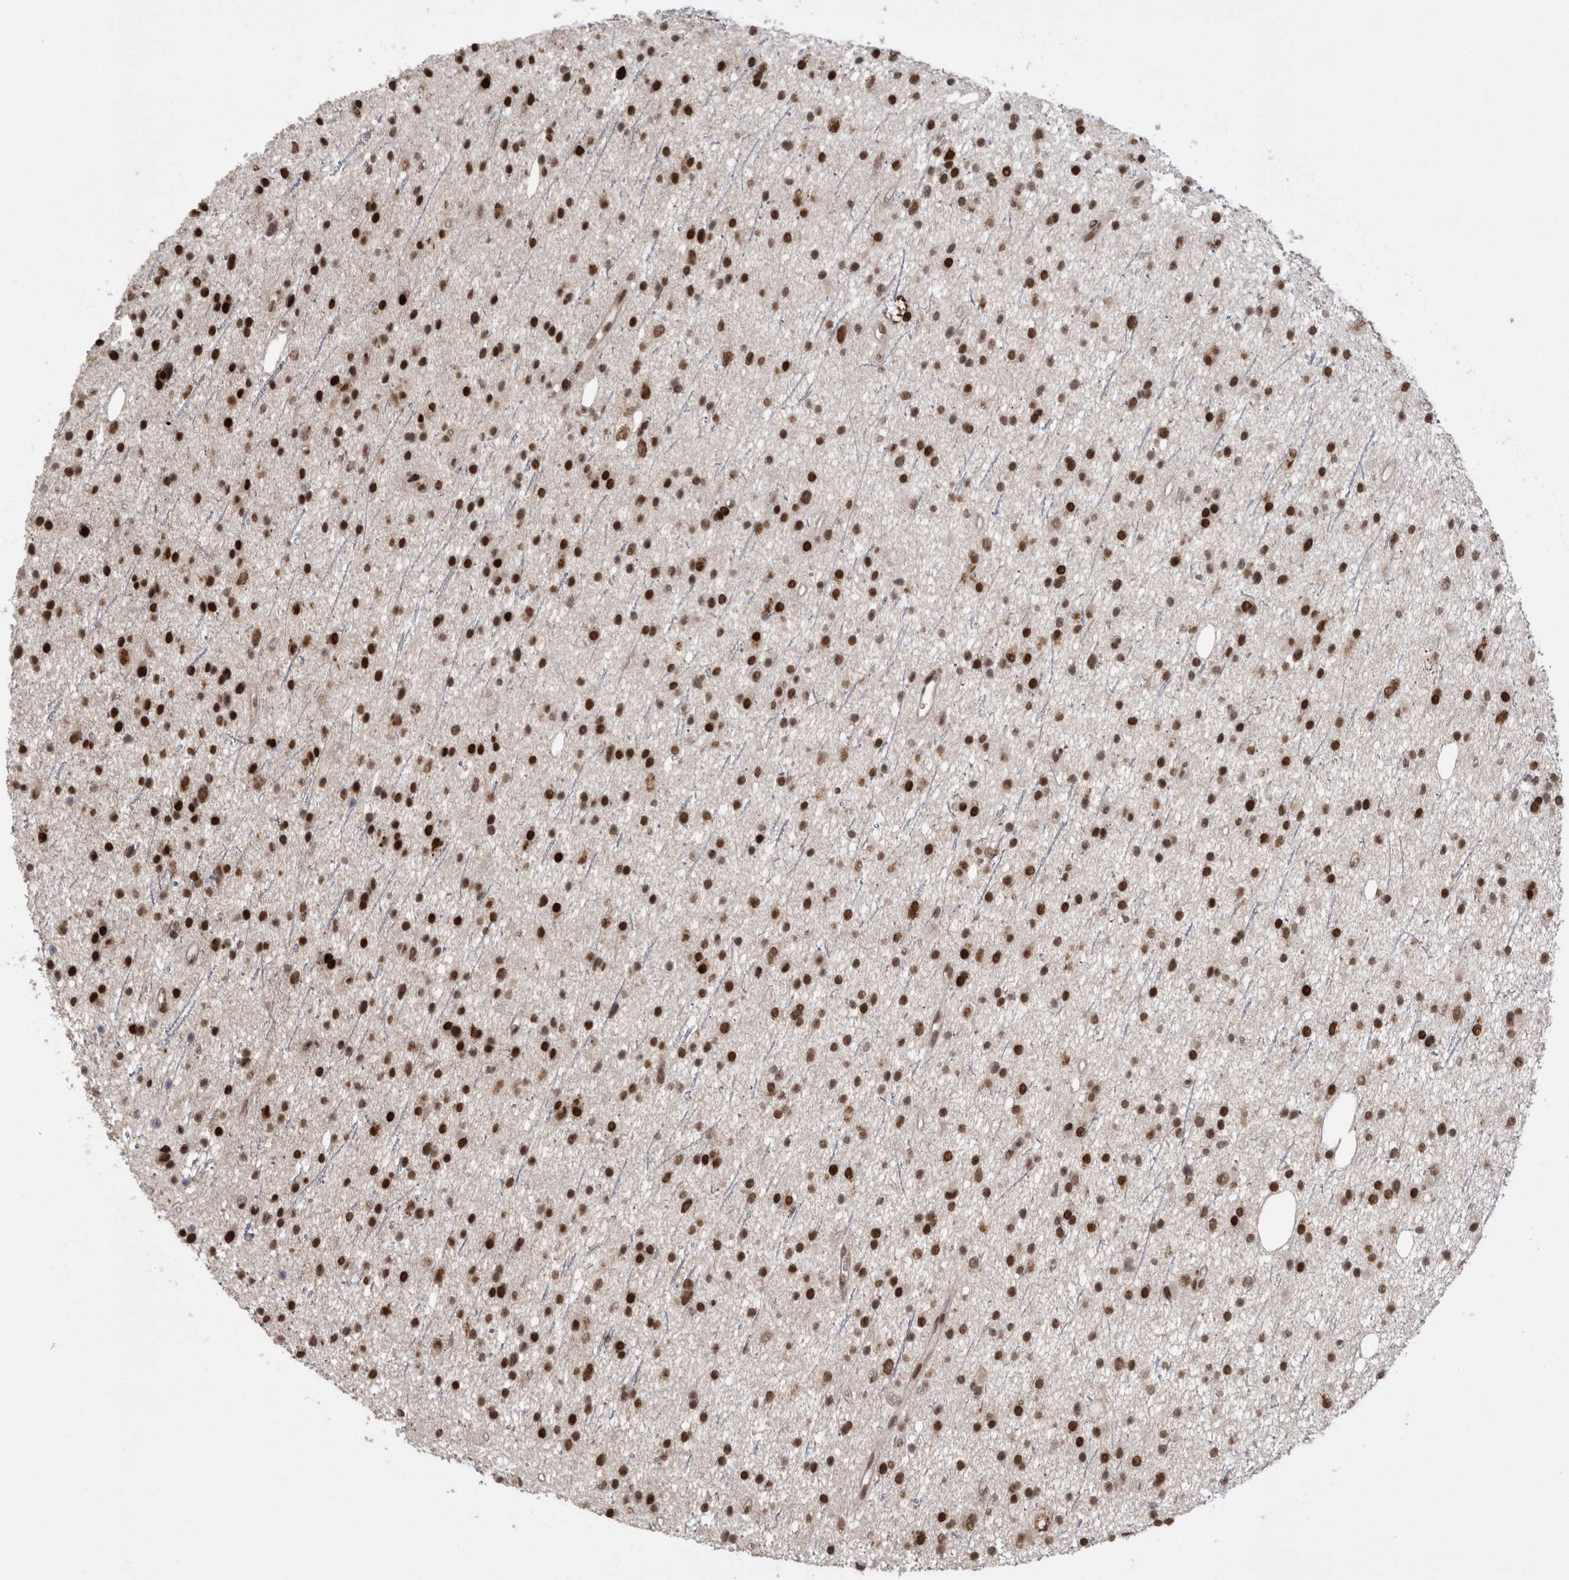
{"staining": {"intensity": "strong", "quantity": ">75%", "location": "nuclear"}, "tissue": "glioma", "cell_type": "Tumor cells", "image_type": "cancer", "snomed": [{"axis": "morphology", "description": "Glioma, malignant, Low grade"}, {"axis": "topography", "description": "Cerebral cortex"}], "caption": "Protein expression analysis of human low-grade glioma (malignant) reveals strong nuclear expression in about >75% of tumor cells.", "gene": "TDRD3", "patient": {"sex": "female", "age": 39}}